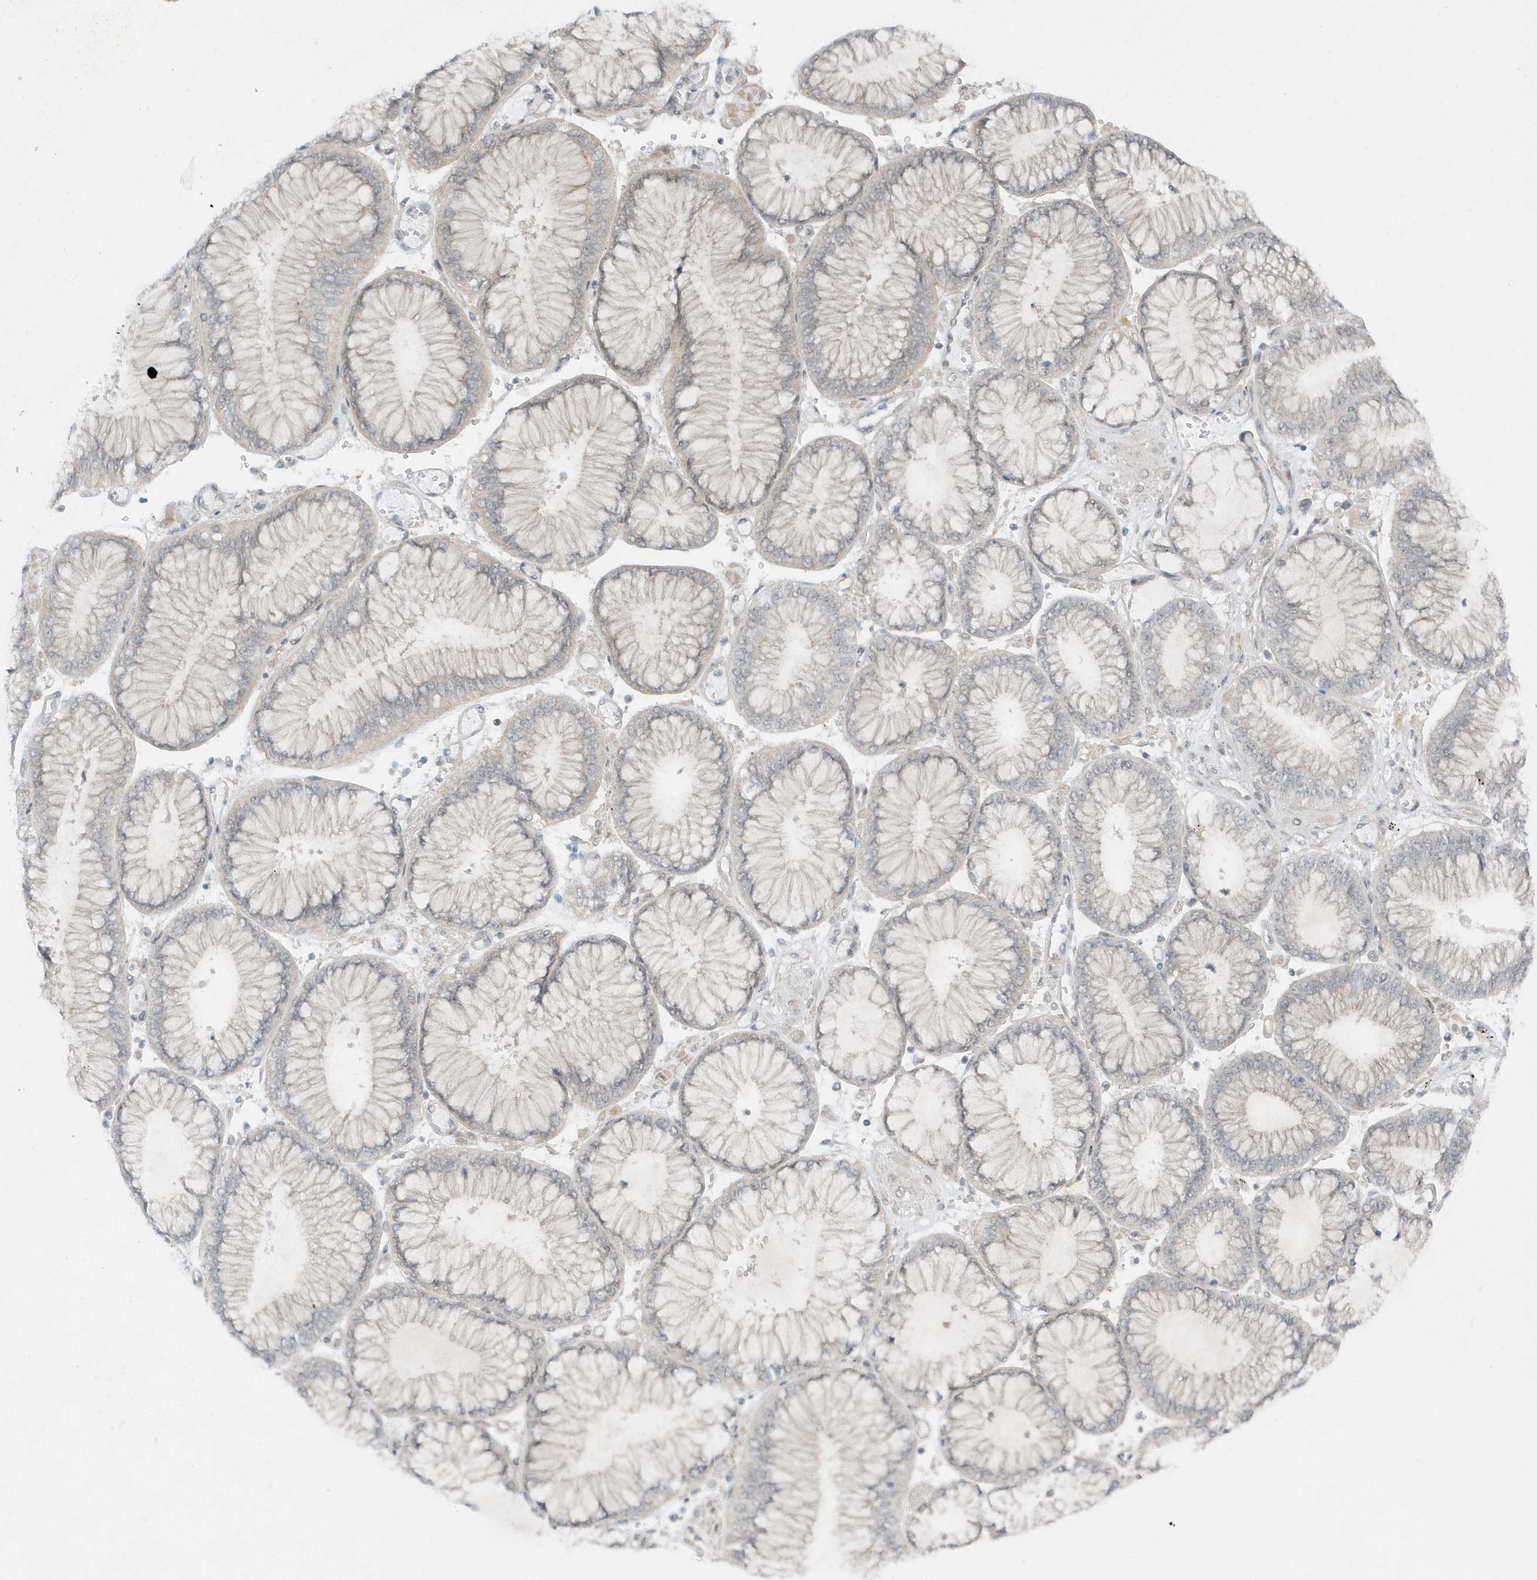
{"staining": {"intensity": "negative", "quantity": "none", "location": "none"}, "tissue": "stomach cancer", "cell_type": "Tumor cells", "image_type": "cancer", "snomed": [{"axis": "morphology", "description": "Adenocarcinoma, NOS"}, {"axis": "topography", "description": "Stomach"}], "caption": "Tumor cells show no significant protein expression in stomach adenocarcinoma. Brightfield microscopy of immunohistochemistry (IHC) stained with DAB (brown) and hematoxylin (blue), captured at high magnification.", "gene": "PARD3B", "patient": {"sex": "male", "age": 76}}